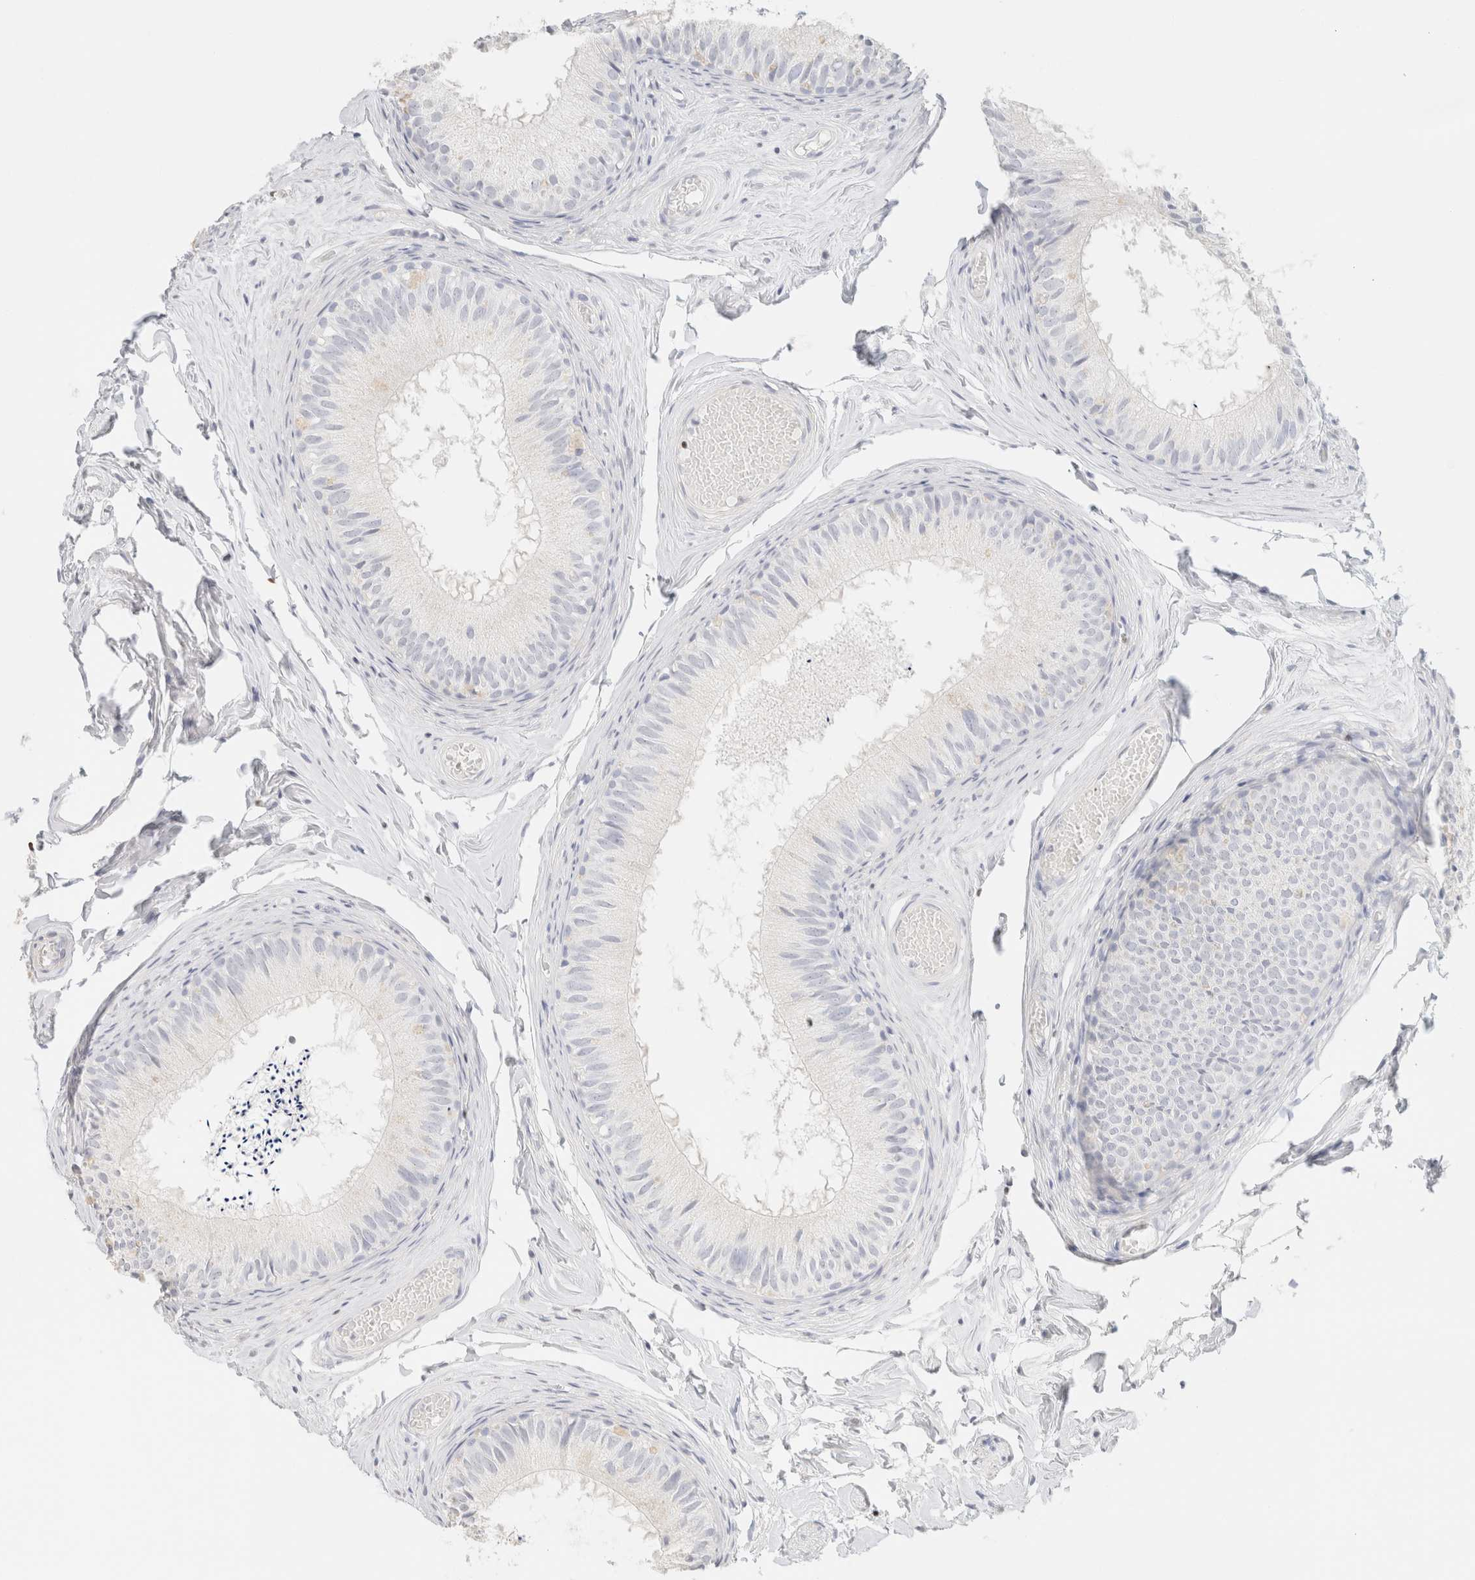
{"staining": {"intensity": "moderate", "quantity": "<25%", "location": "cytoplasmic/membranous"}, "tissue": "epididymis", "cell_type": "Glandular cells", "image_type": "normal", "snomed": [{"axis": "morphology", "description": "Normal tissue, NOS"}, {"axis": "topography", "description": "Epididymis"}], "caption": "Protein analysis of benign epididymis reveals moderate cytoplasmic/membranous expression in about <25% of glandular cells. Nuclei are stained in blue.", "gene": "IKZF3", "patient": {"sex": "male", "age": 46}}